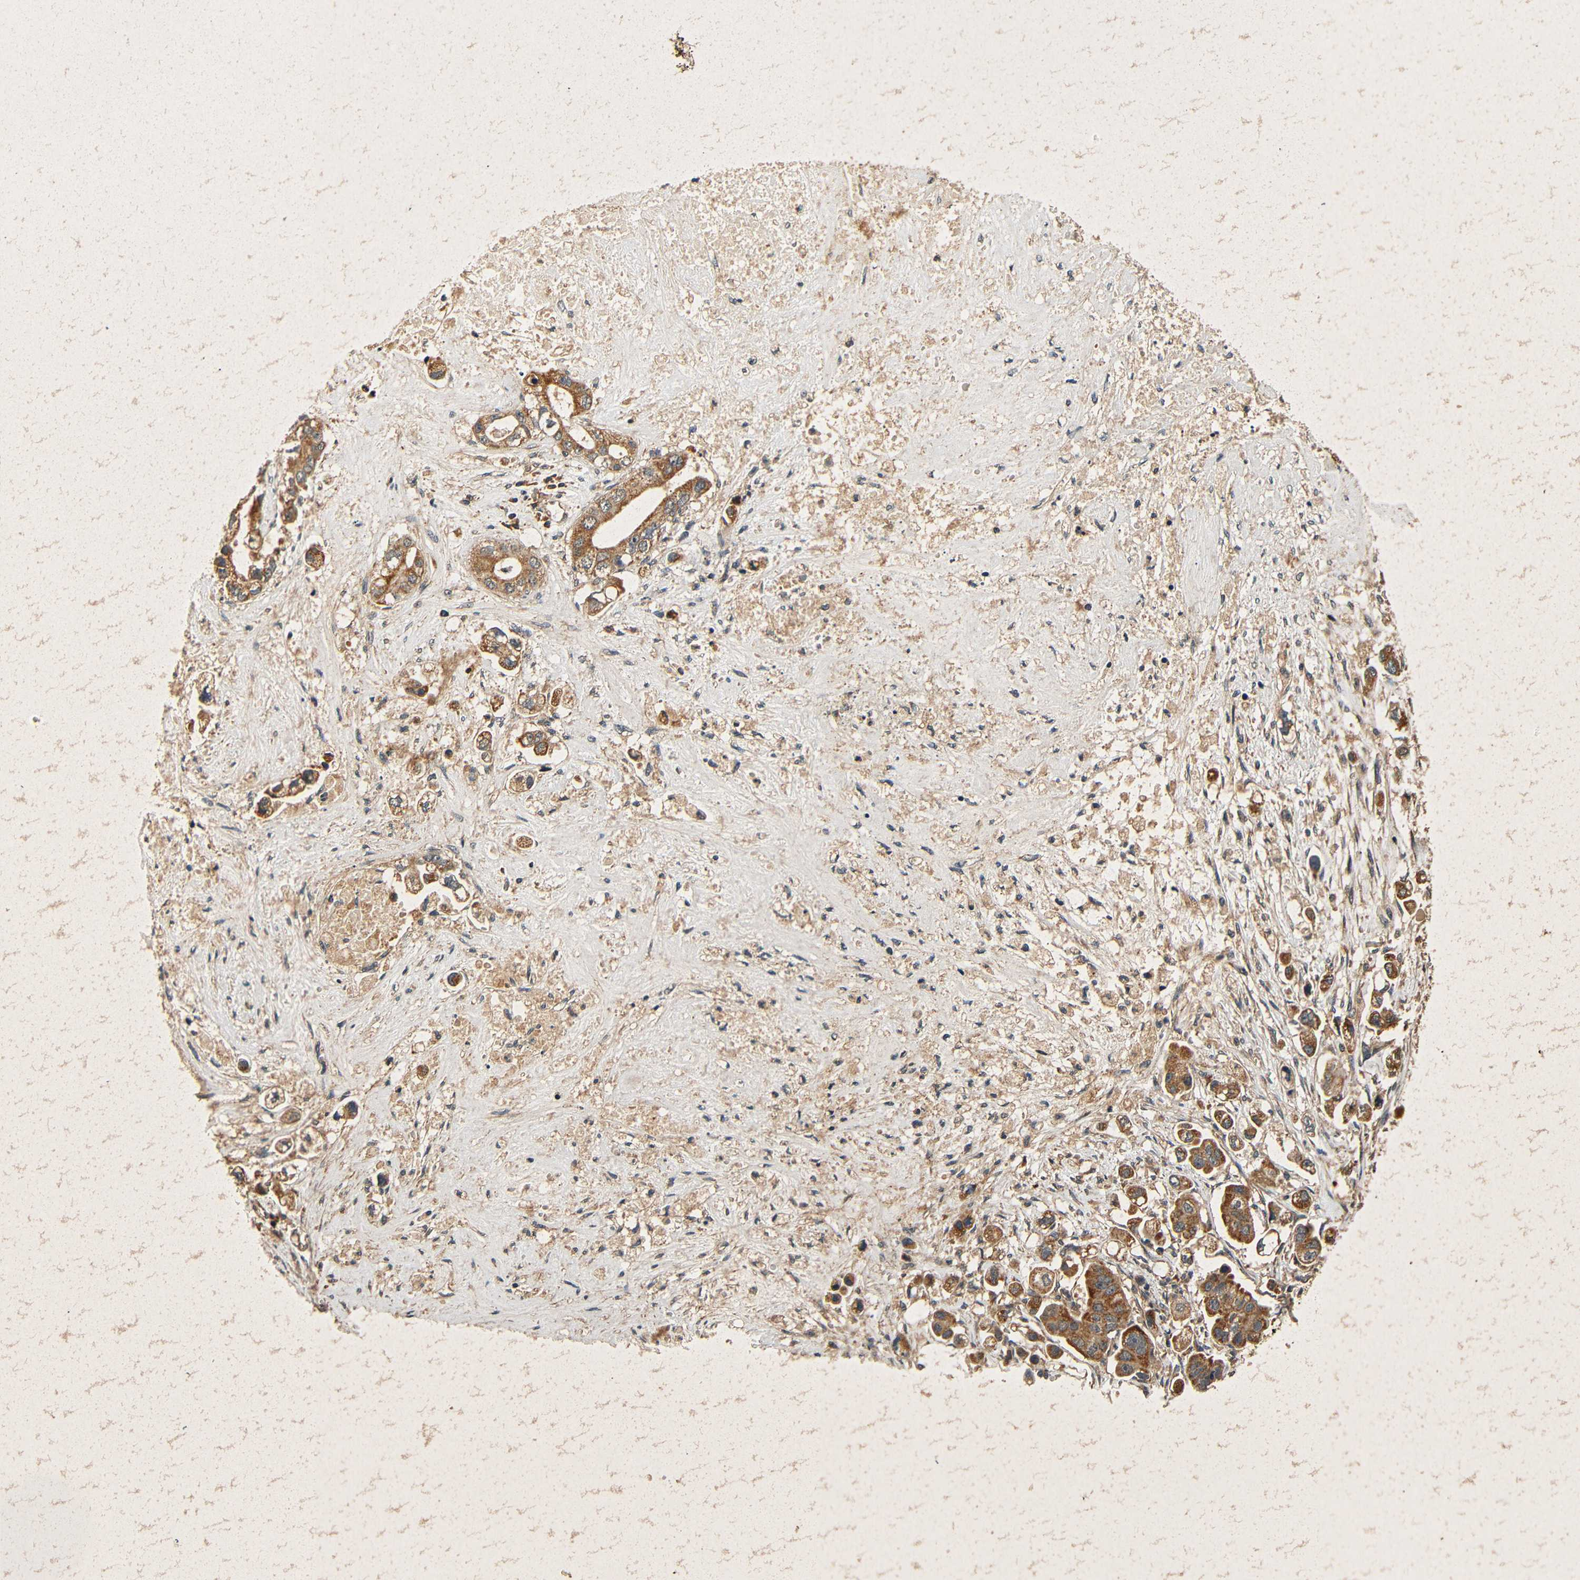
{"staining": {"intensity": "moderate", "quantity": ">75%", "location": "cytoplasmic/membranous"}, "tissue": "stomach cancer", "cell_type": "Tumor cells", "image_type": "cancer", "snomed": [{"axis": "morphology", "description": "Adenocarcinoma, NOS"}, {"axis": "topography", "description": "Stomach"}], "caption": "Immunohistochemistry of stomach cancer shows medium levels of moderate cytoplasmic/membranous positivity in approximately >75% of tumor cells.", "gene": "MTX1", "patient": {"sex": "male", "age": 62}}